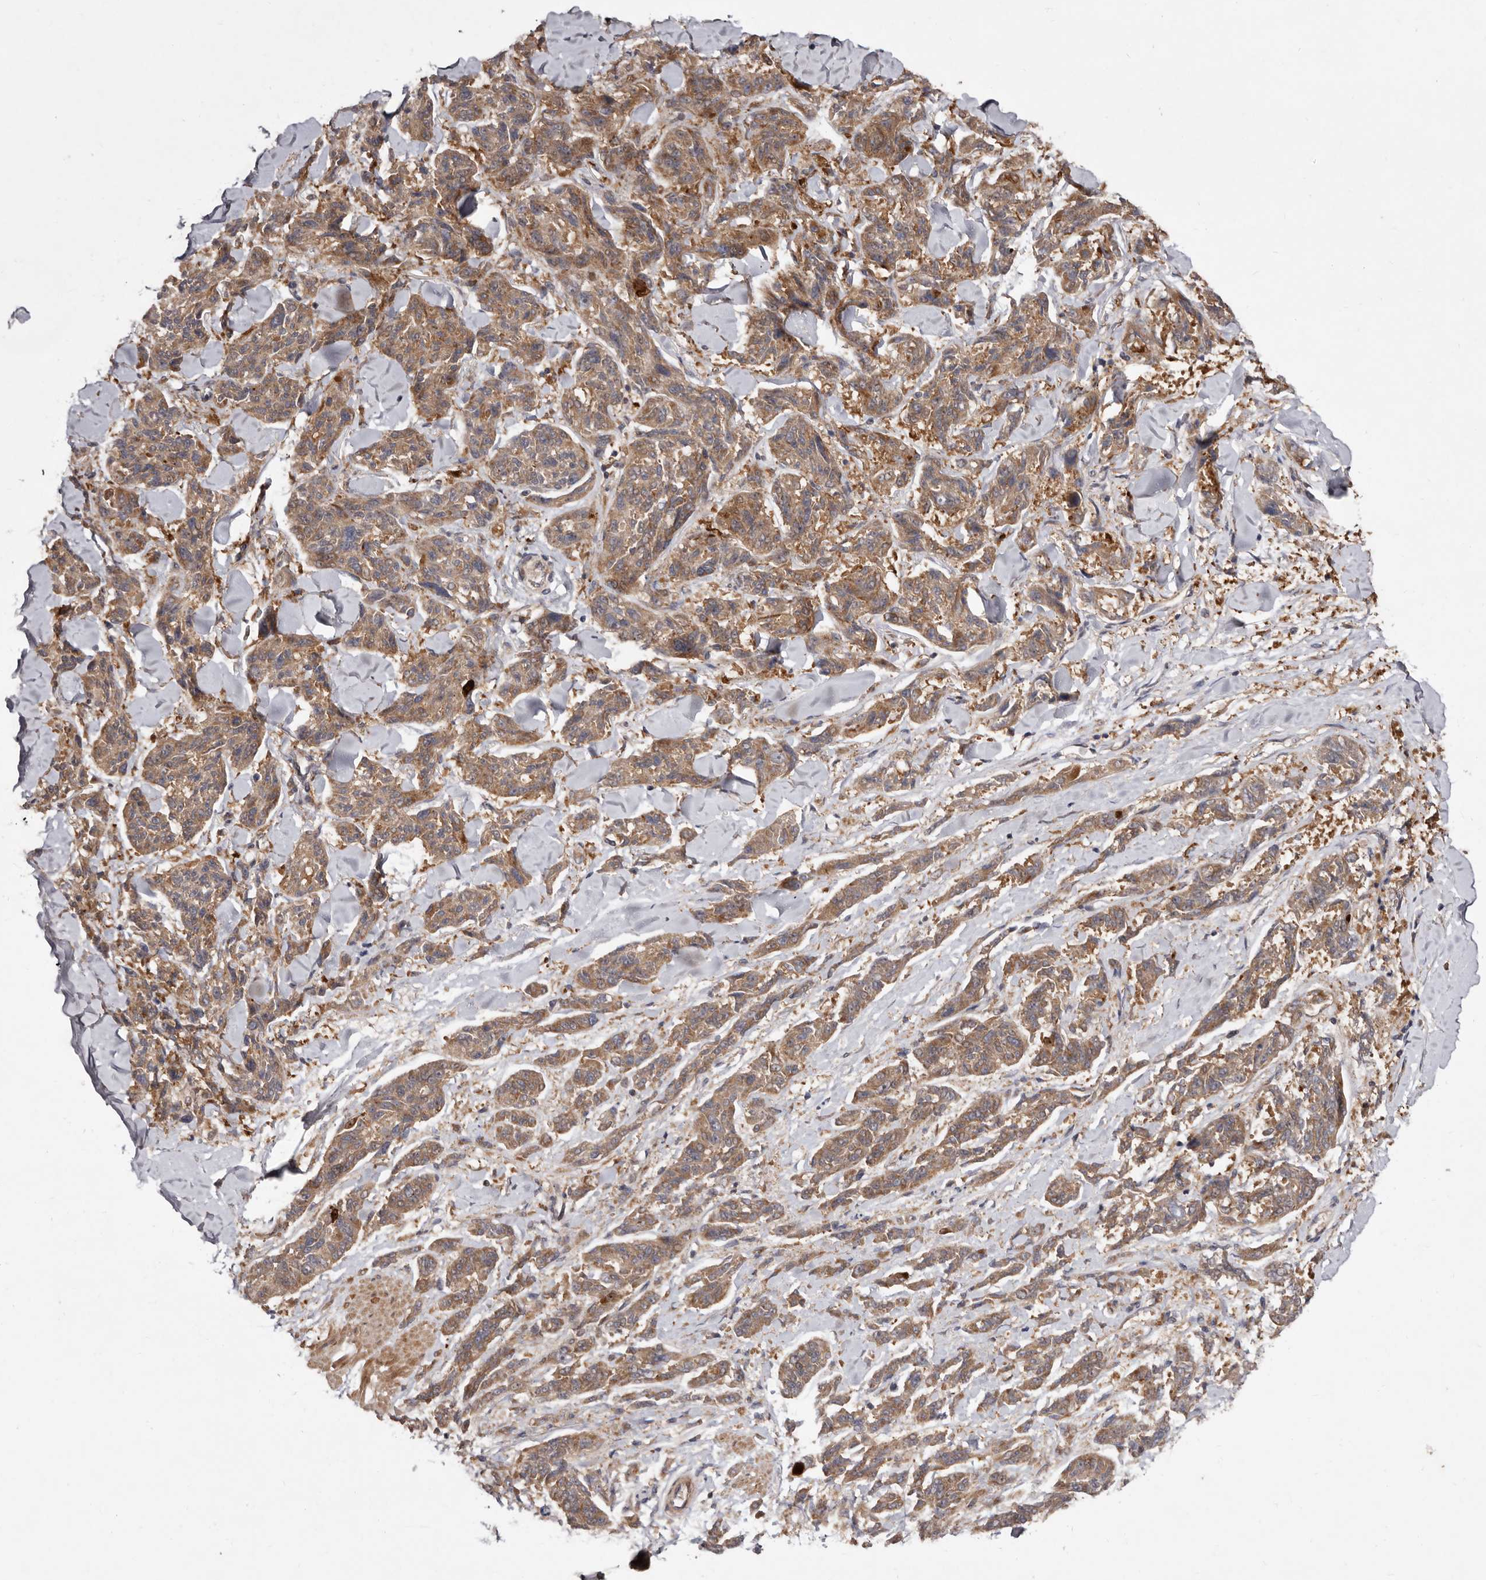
{"staining": {"intensity": "moderate", "quantity": ">75%", "location": "cytoplasmic/membranous"}, "tissue": "melanoma", "cell_type": "Tumor cells", "image_type": "cancer", "snomed": [{"axis": "morphology", "description": "Malignant melanoma, NOS"}, {"axis": "topography", "description": "Skin"}], "caption": "The immunohistochemical stain shows moderate cytoplasmic/membranous staining in tumor cells of malignant melanoma tissue.", "gene": "FLAD1", "patient": {"sex": "male", "age": 53}}